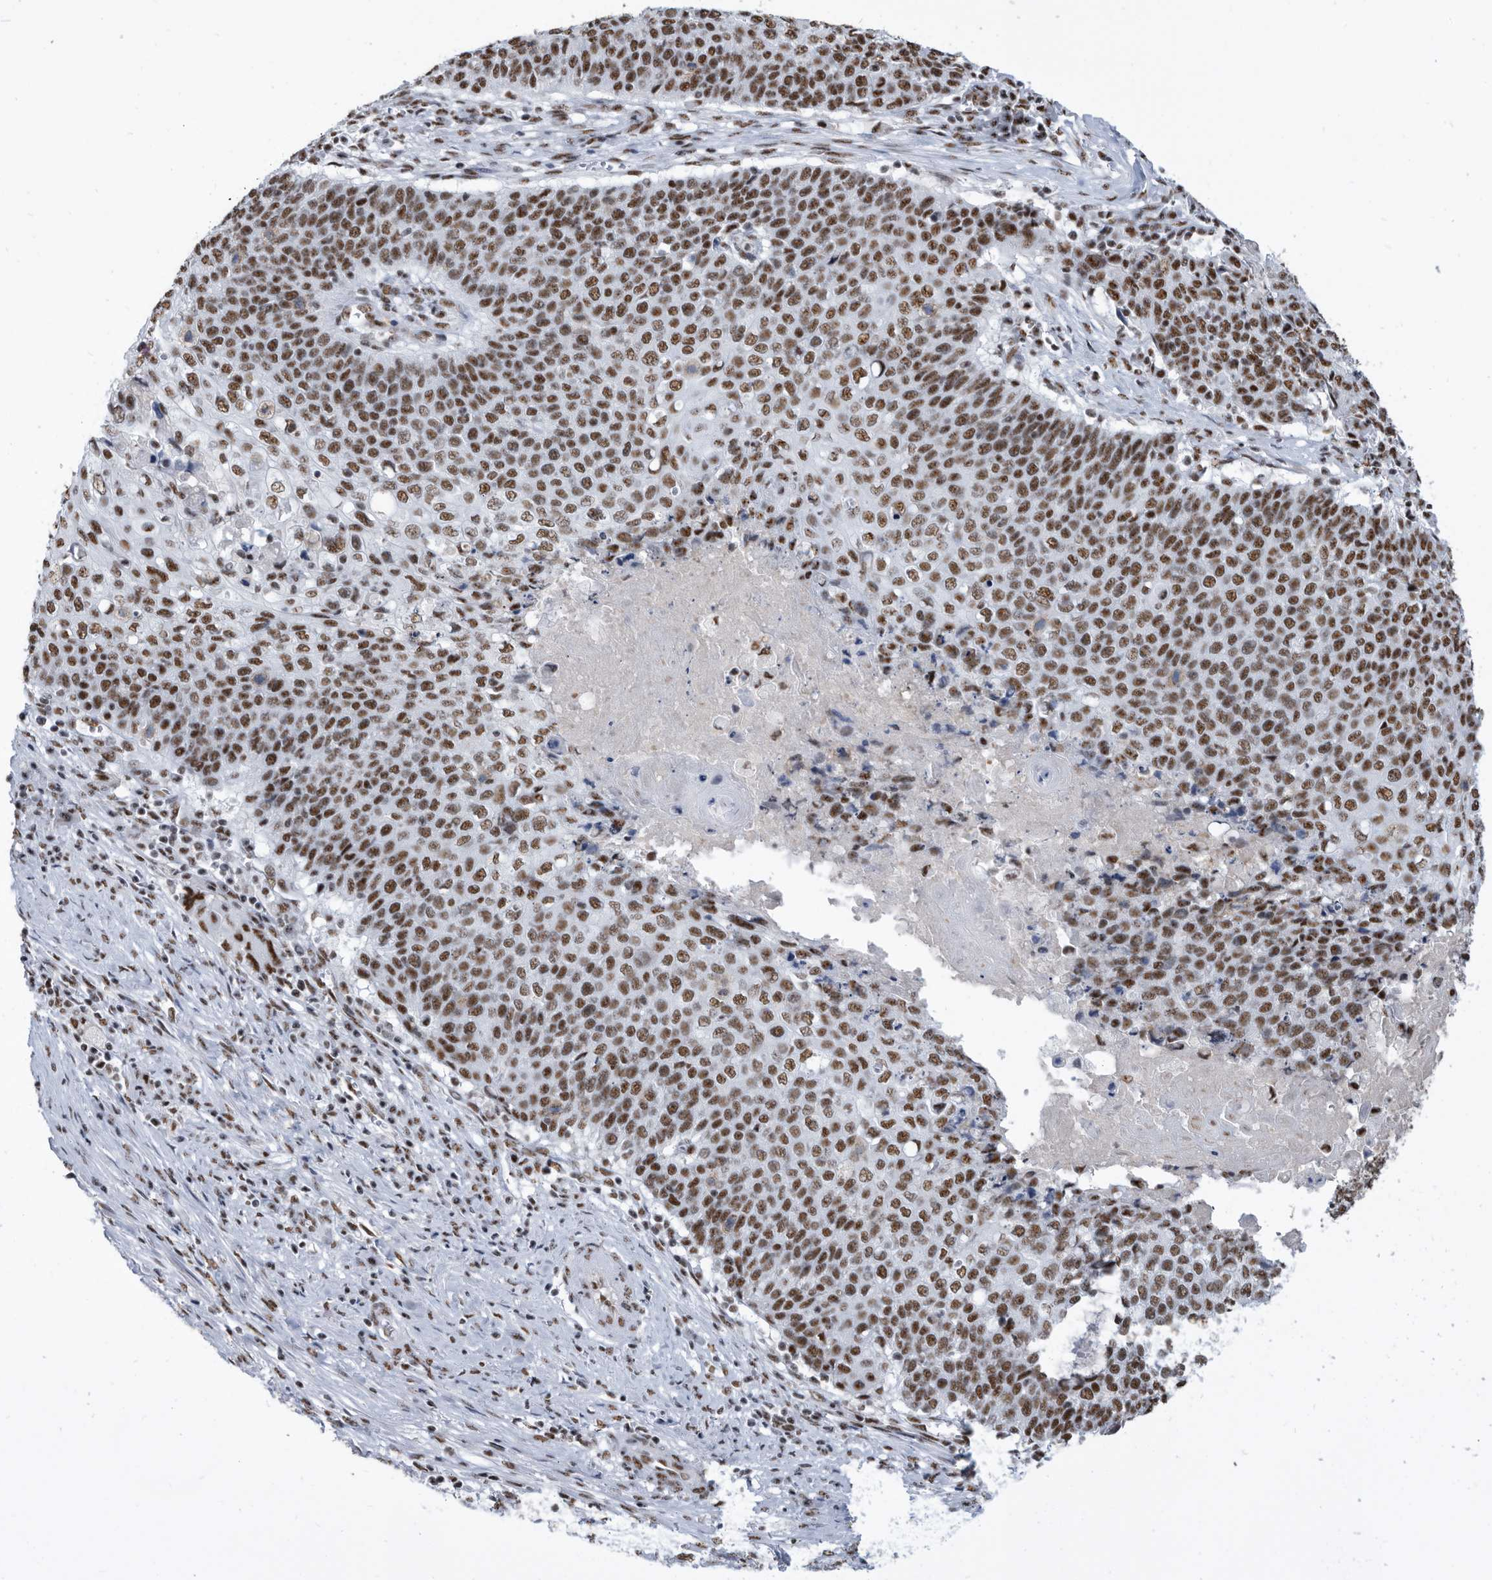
{"staining": {"intensity": "strong", "quantity": ">75%", "location": "nuclear"}, "tissue": "cervical cancer", "cell_type": "Tumor cells", "image_type": "cancer", "snomed": [{"axis": "morphology", "description": "Squamous cell carcinoma, NOS"}, {"axis": "topography", "description": "Cervix"}], "caption": "Immunohistochemistry (IHC) micrograph of neoplastic tissue: cervical cancer stained using IHC shows high levels of strong protein expression localized specifically in the nuclear of tumor cells, appearing as a nuclear brown color.", "gene": "SF3A1", "patient": {"sex": "female", "age": 39}}